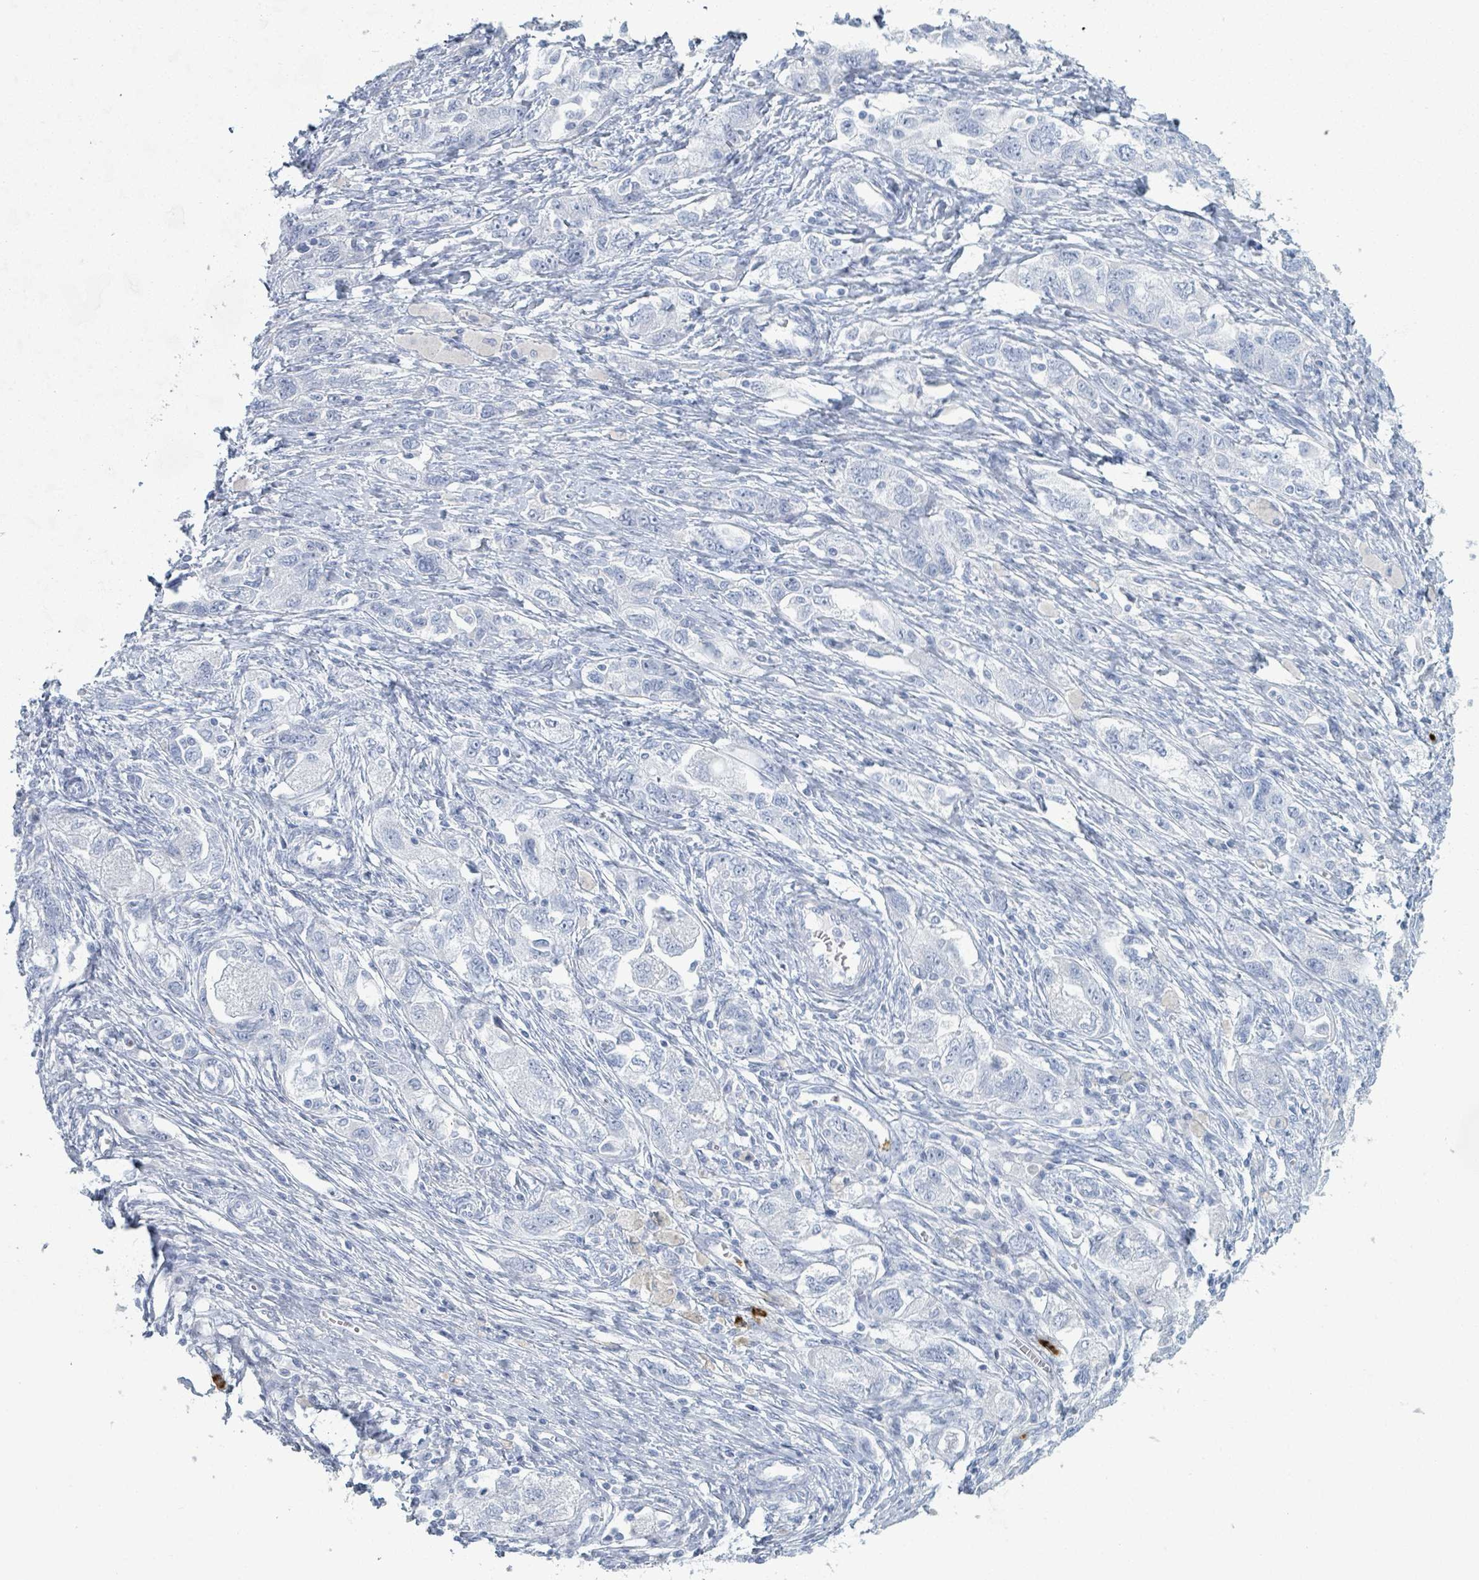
{"staining": {"intensity": "negative", "quantity": "none", "location": "none"}, "tissue": "ovarian cancer", "cell_type": "Tumor cells", "image_type": "cancer", "snomed": [{"axis": "morphology", "description": "Carcinoma, NOS"}, {"axis": "morphology", "description": "Cystadenocarcinoma, serous, NOS"}, {"axis": "topography", "description": "Ovary"}], "caption": "Photomicrograph shows no significant protein positivity in tumor cells of ovarian cancer (carcinoma). (DAB (3,3'-diaminobenzidine) IHC, high magnification).", "gene": "DEFA4", "patient": {"sex": "female", "age": 69}}